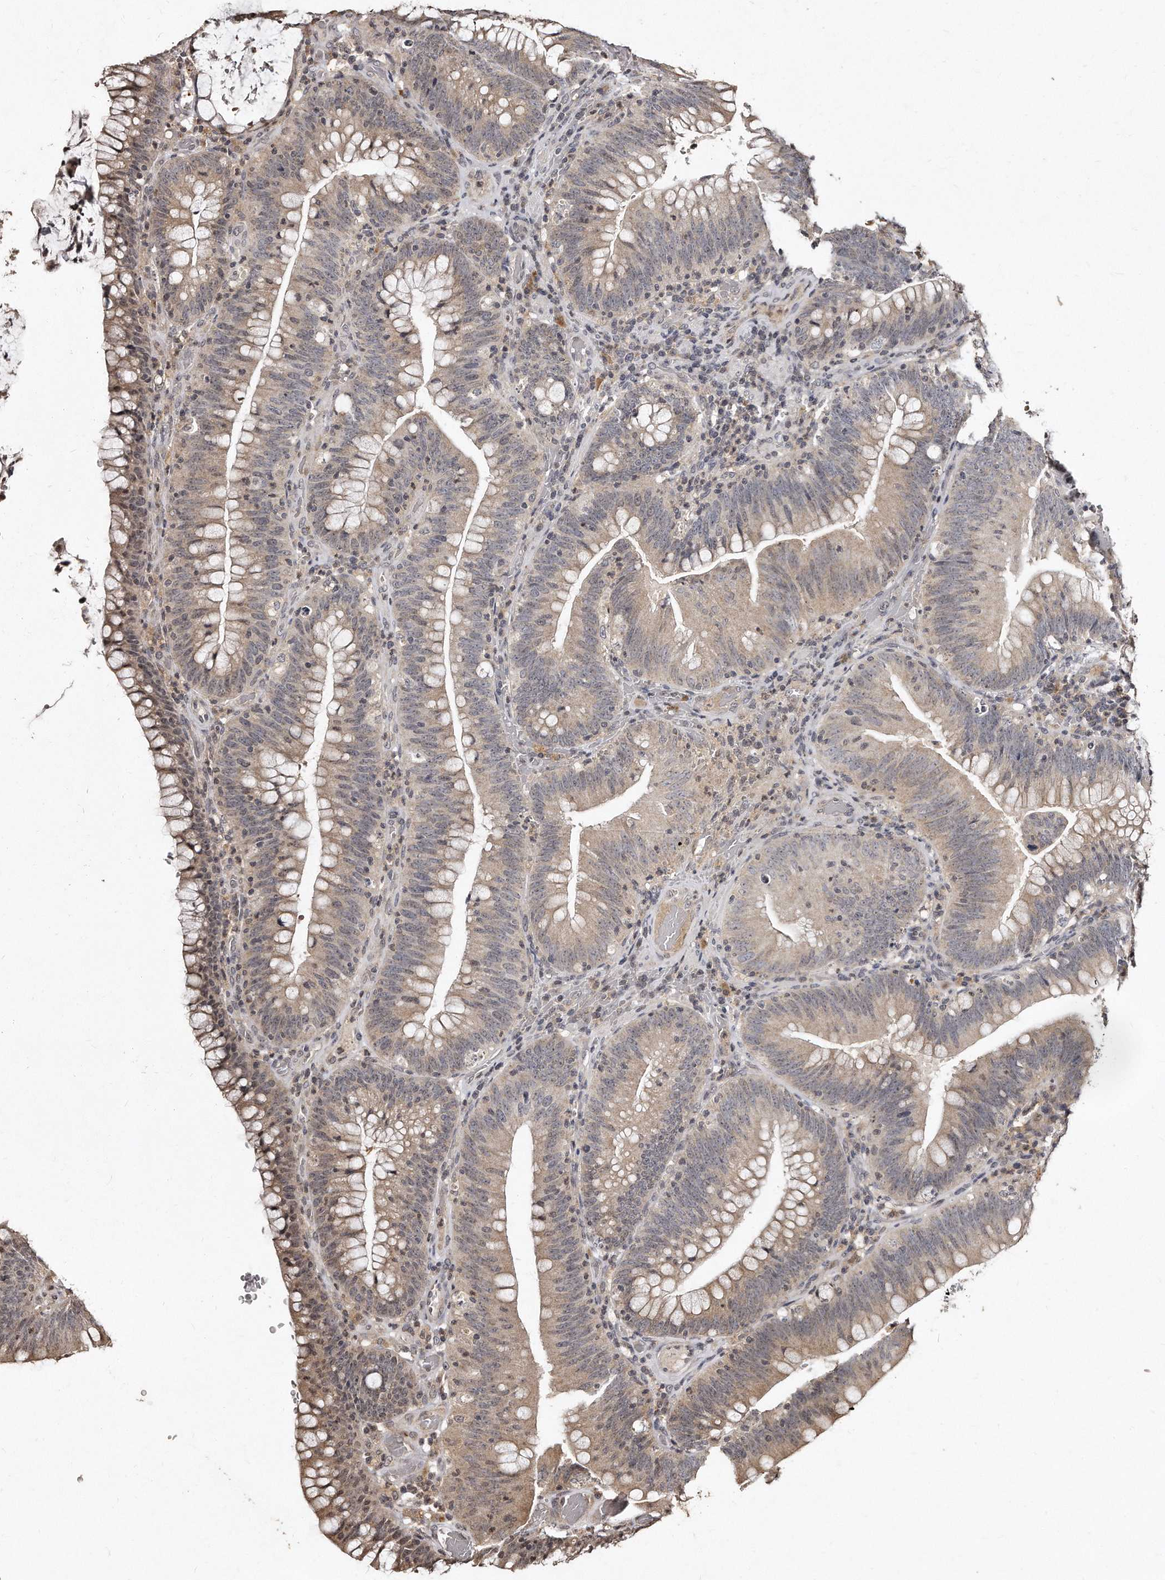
{"staining": {"intensity": "weak", "quantity": ">75%", "location": "cytoplasmic/membranous,nuclear"}, "tissue": "colorectal cancer", "cell_type": "Tumor cells", "image_type": "cancer", "snomed": [{"axis": "morphology", "description": "Normal tissue, NOS"}, {"axis": "topography", "description": "Colon"}], "caption": "Protein expression analysis of colorectal cancer displays weak cytoplasmic/membranous and nuclear expression in about >75% of tumor cells.", "gene": "TSHR", "patient": {"sex": "female", "age": 82}}